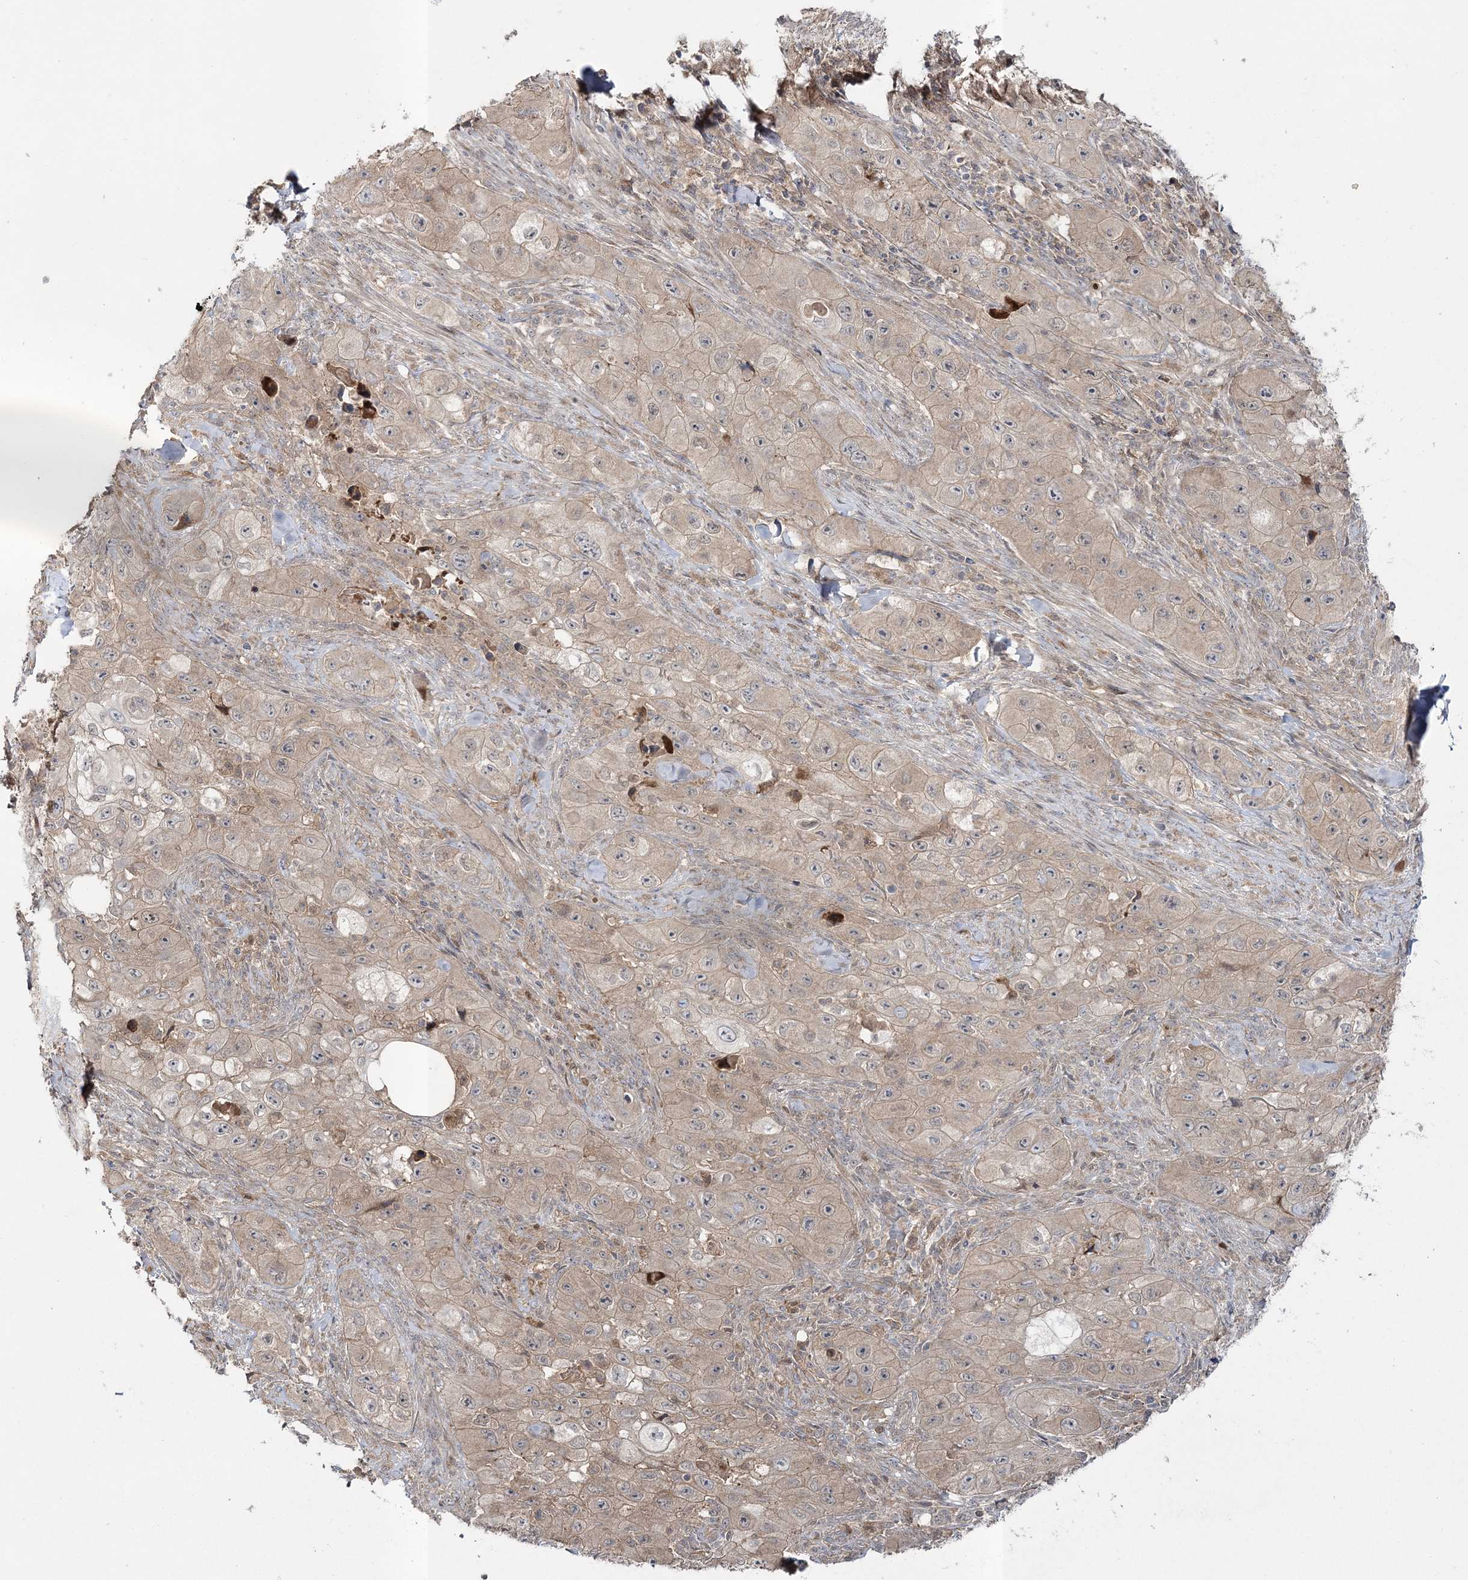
{"staining": {"intensity": "weak", "quantity": ">75%", "location": "cytoplasmic/membranous"}, "tissue": "skin cancer", "cell_type": "Tumor cells", "image_type": "cancer", "snomed": [{"axis": "morphology", "description": "Squamous cell carcinoma, NOS"}, {"axis": "topography", "description": "Skin"}, {"axis": "topography", "description": "Subcutis"}], "caption": "Skin cancer stained with a brown dye shows weak cytoplasmic/membranous positive positivity in approximately >75% of tumor cells.", "gene": "MOCS2", "patient": {"sex": "male", "age": 73}}